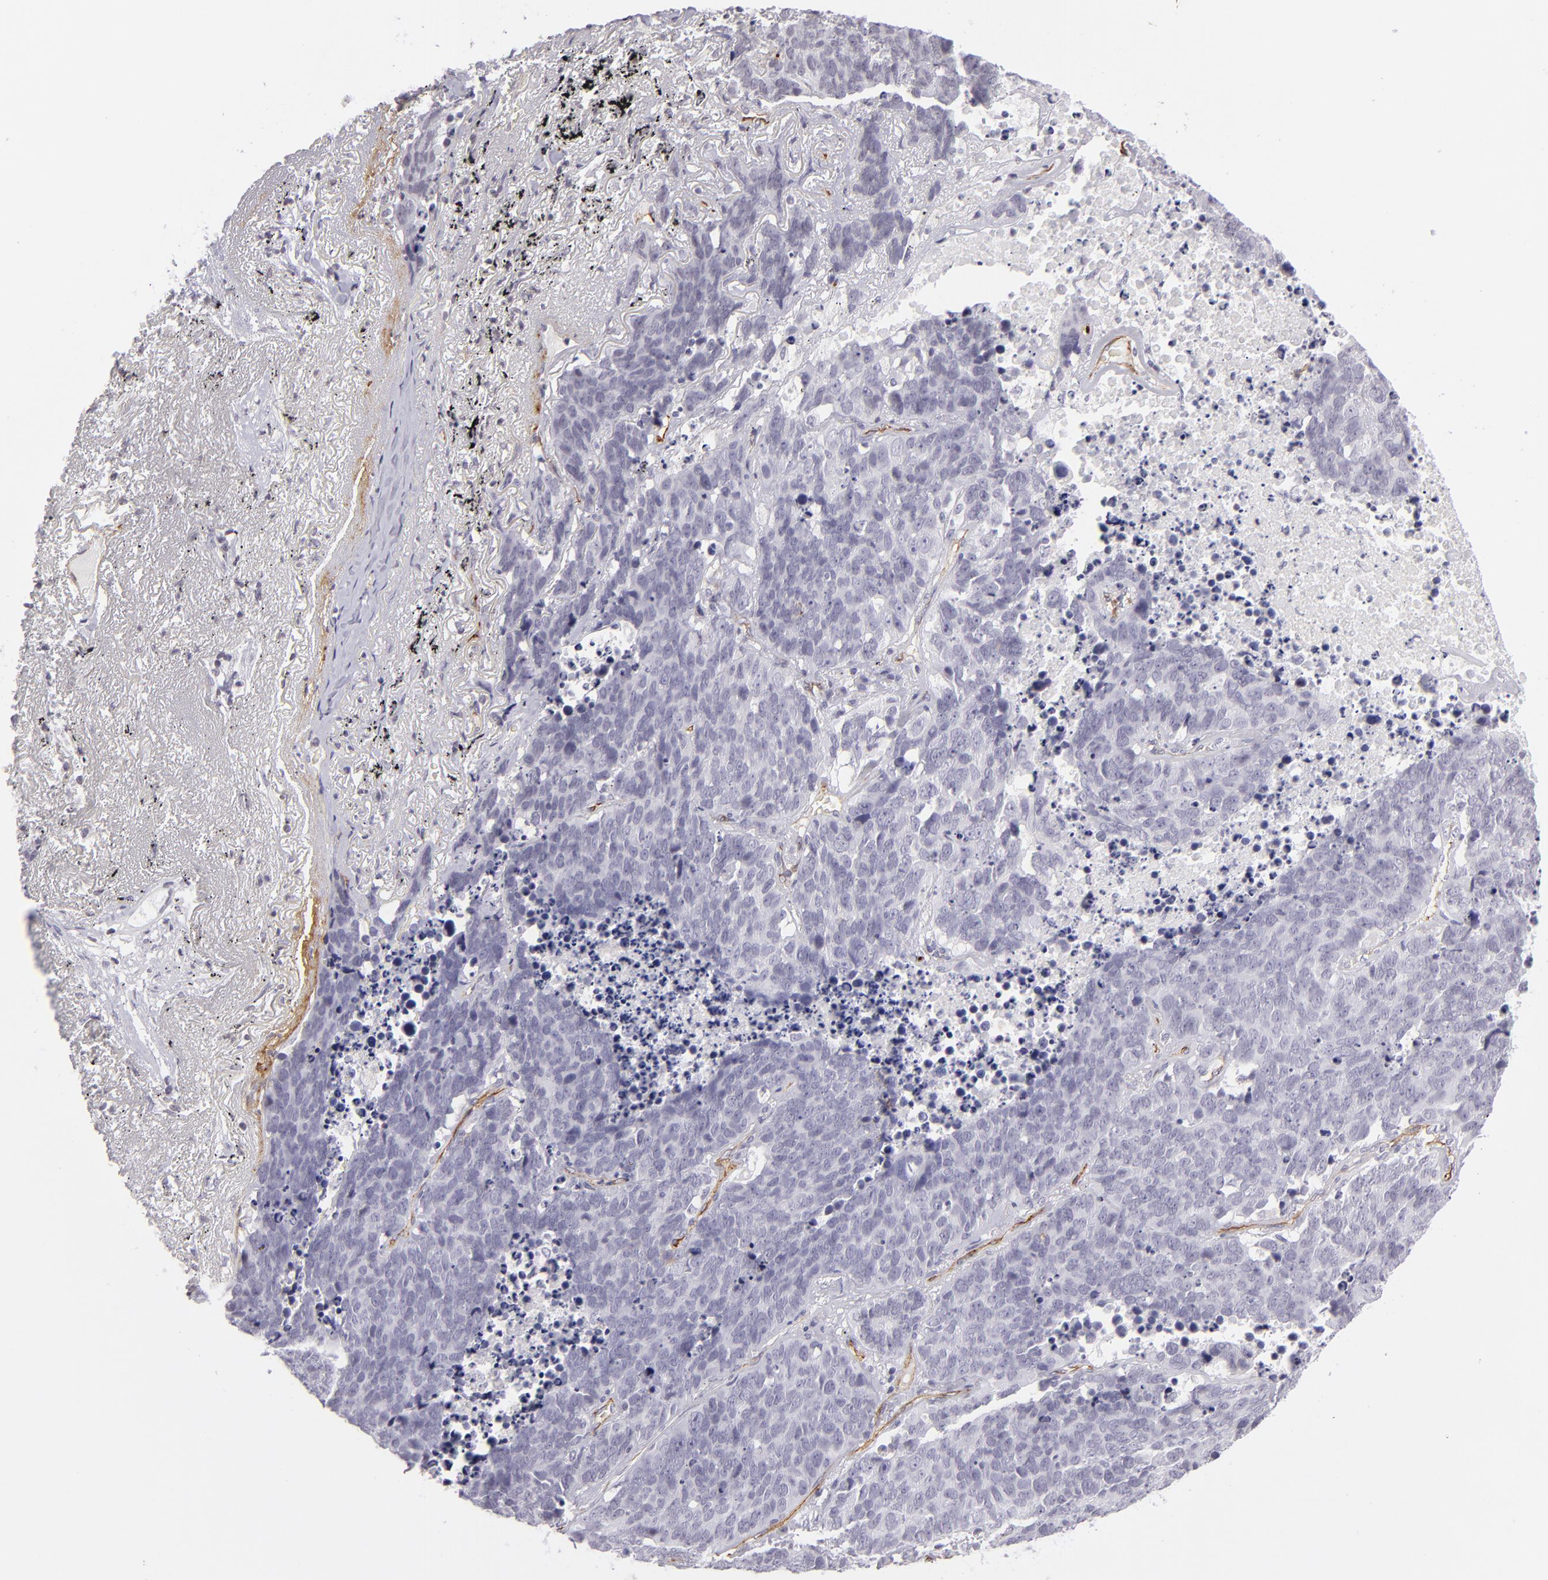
{"staining": {"intensity": "negative", "quantity": "none", "location": "none"}, "tissue": "lung cancer", "cell_type": "Tumor cells", "image_type": "cancer", "snomed": [{"axis": "morphology", "description": "Carcinoid, malignant, NOS"}, {"axis": "topography", "description": "Lung"}], "caption": "Immunohistochemistry (IHC) image of lung carcinoid (malignant) stained for a protein (brown), which reveals no expression in tumor cells. (Stains: DAB IHC with hematoxylin counter stain, Microscopy: brightfield microscopy at high magnification).", "gene": "THBD", "patient": {"sex": "male", "age": 60}}